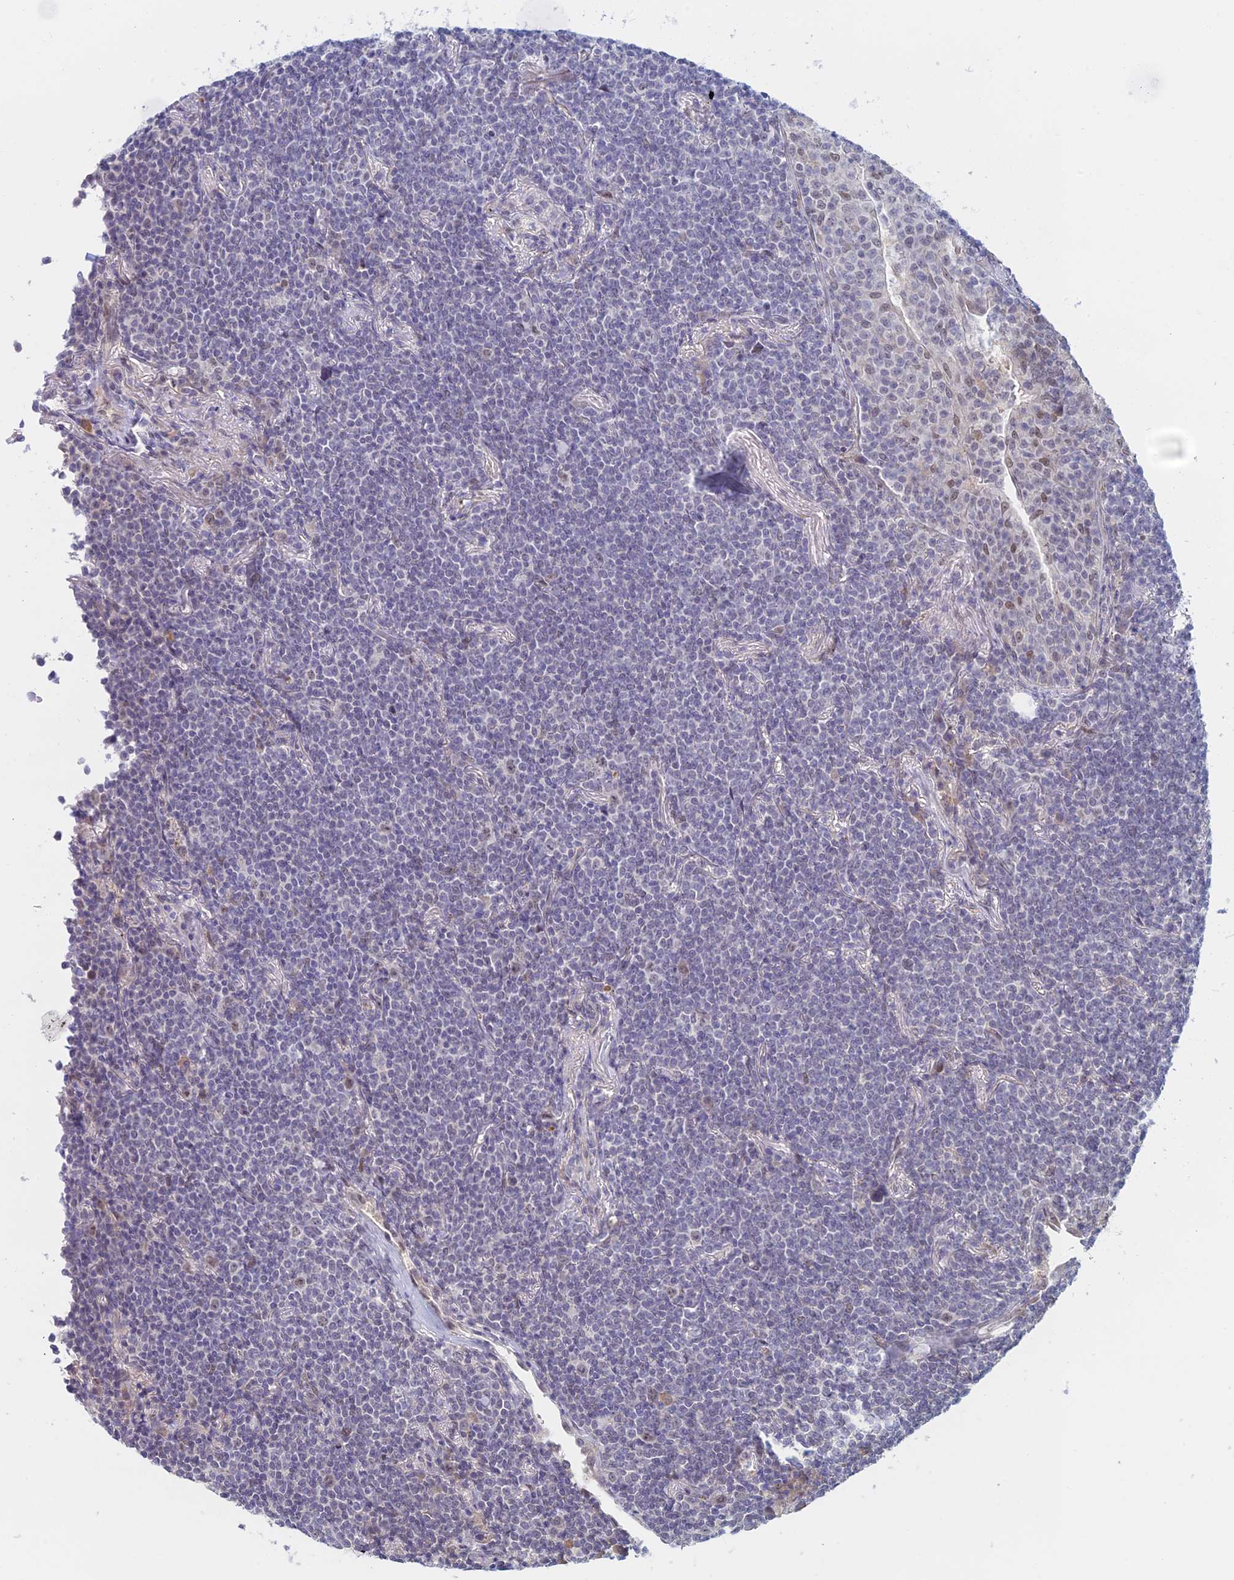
{"staining": {"intensity": "negative", "quantity": "none", "location": "none"}, "tissue": "lymphoma", "cell_type": "Tumor cells", "image_type": "cancer", "snomed": [{"axis": "morphology", "description": "Malignant lymphoma, non-Hodgkin's type, Low grade"}, {"axis": "topography", "description": "Lung"}], "caption": "Immunohistochemistry (IHC) of low-grade malignant lymphoma, non-Hodgkin's type exhibits no positivity in tumor cells.", "gene": "ZUP1", "patient": {"sex": "female", "age": 71}}